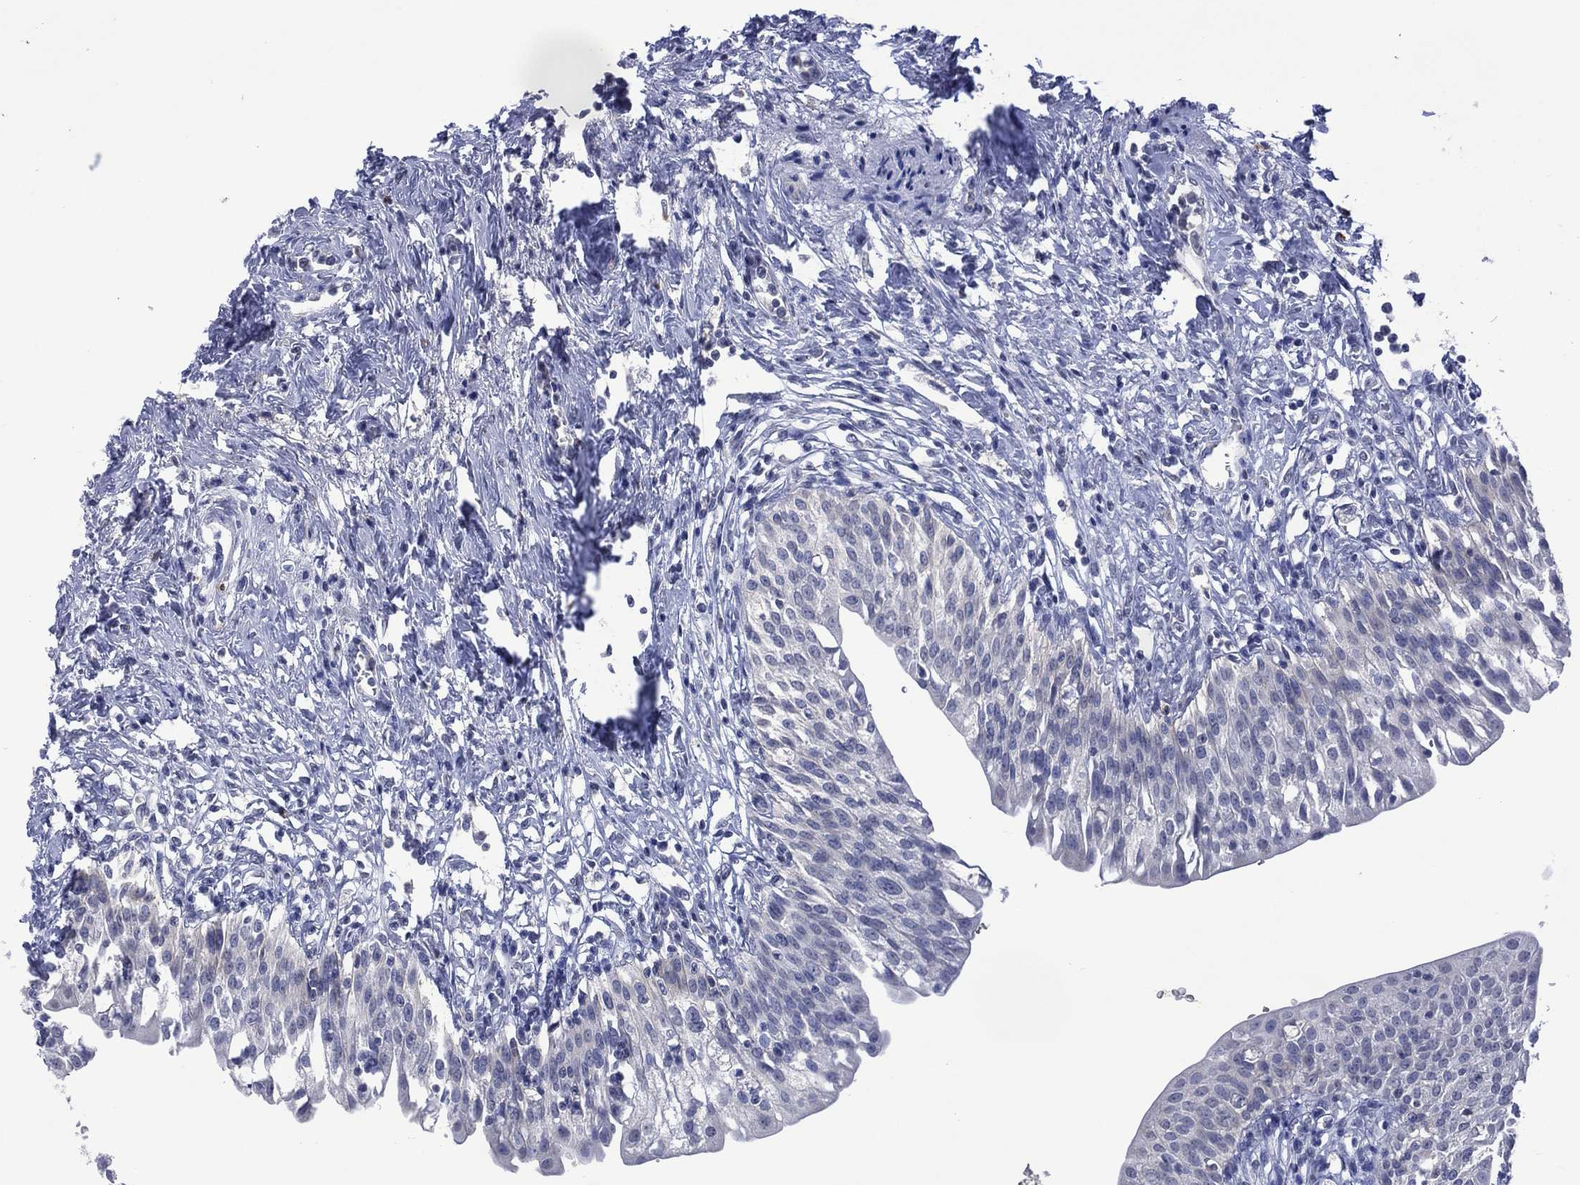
{"staining": {"intensity": "negative", "quantity": "none", "location": "none"}, "tissue": "urinary bladder", "cell_type": "Urothelial cells", "image_type": "normal", "snomed": [{"axis": "morphology", "description": "Normal tissue, NOS"}, {"axis": "topography", "description": "Urinary bladder"}], "caption": "High power microscopy histopathology image of an immunohistochemistry histopathology image of unremarkable urinary bladder, revealing no significant positivity in urothelial cells. Nuclei are stained in blue.", "gene": "ASB10", "patient": {"sex": "male", "age": 76}}